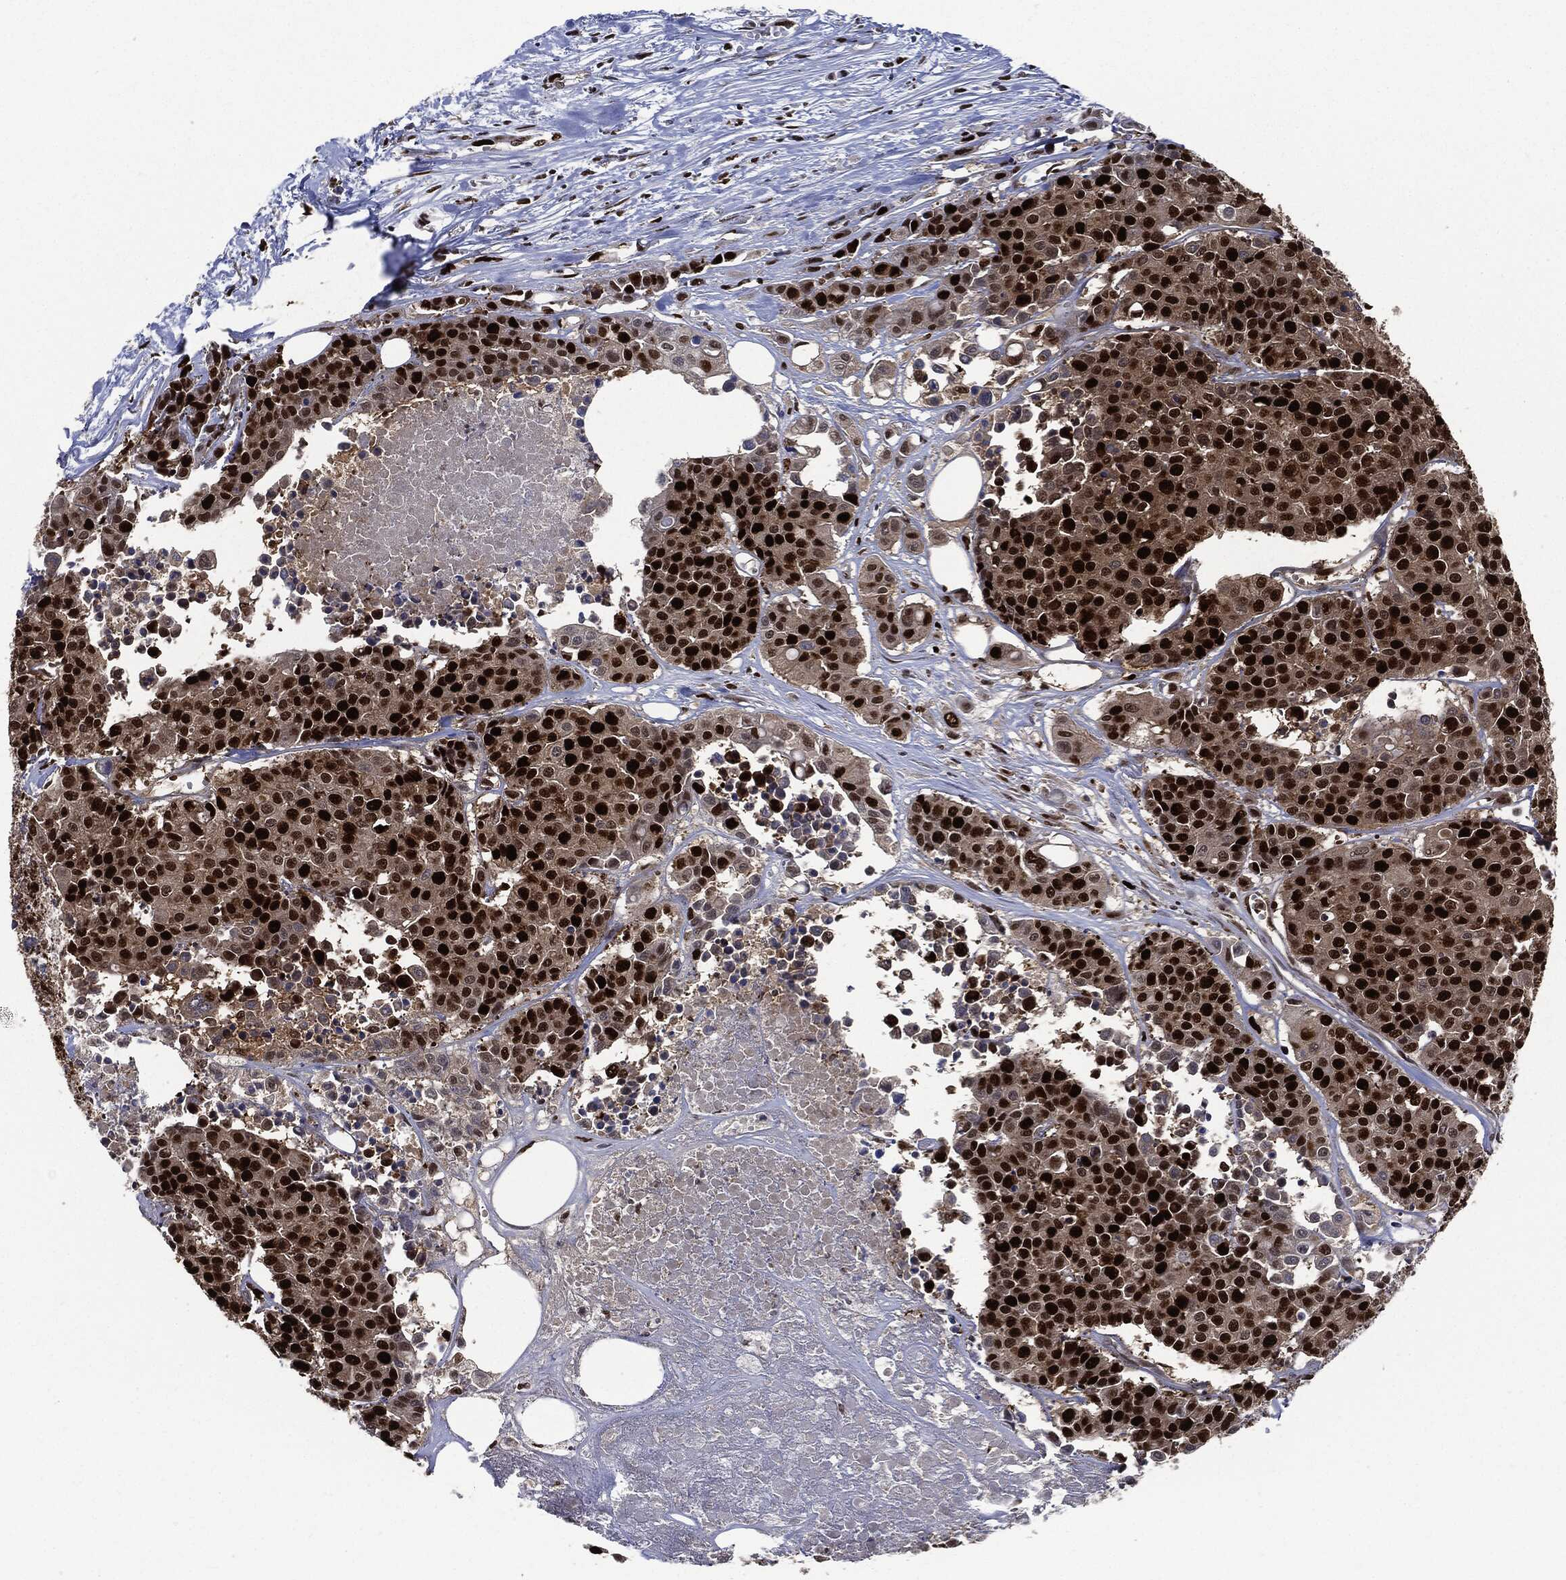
{"staining": {"intensity": "strong", "quantity": ">75%", "location": "nuclear"}, "tissue": "carcinoid", "cell_type": "Tumor cells", "image_type": "cancer", "snomed": [{"axis": "morphology", "description": "Carcinoid, malignant, NOS"}, {"axis": "topography", "description": "Colon"}], "caption": "Brown immunohistochemical staining in carcinoid (malignant) reveals strong nuclear positivity in approximately >75% of tumor cells.", "gene": "PCNA", "patient": {"sex": "male", "age": 81}}